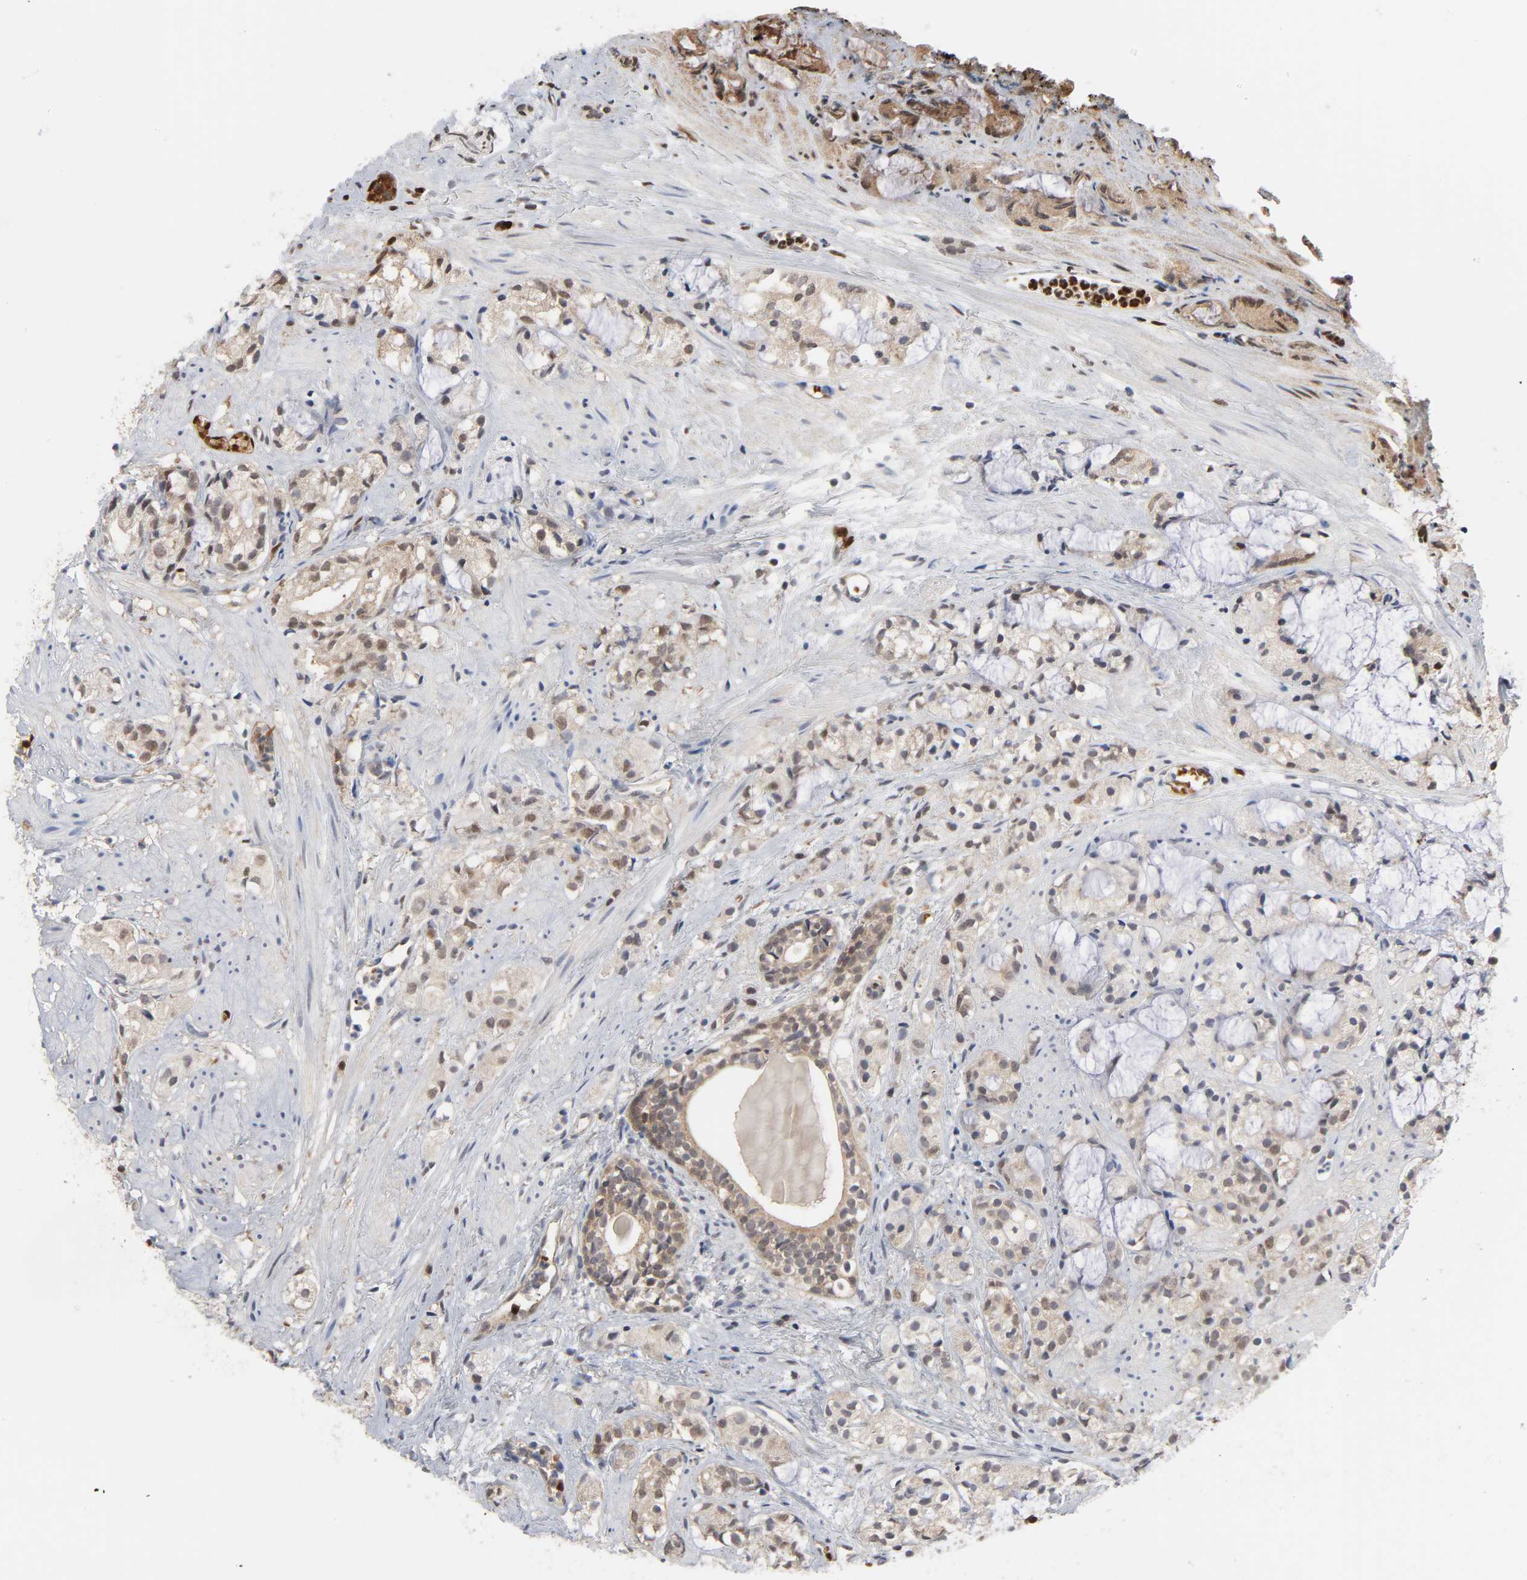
{"staining": {"intensity": "weak", "quantity": ">75%", "location": "cytoplasmic/membranous"}, "tissue": "prostate cancer", "cell_type": "Tumor cells", "image_type": "cancer", "snomed": [{"axis": "morphology", "description": "Adenocarcinoma, High grade"}, {"axis": "topography", "description": "Prostate"}], "caption": "Immunohistochemistry (IHC) of adenocarcinoma (high-grade) (prostate) shows low levels of weak cytoplasmic/membranous positivity in approximately >75% of tumor cells.", "gene": "PRDX1", "patient": {"sex": "male", "age": 85}}